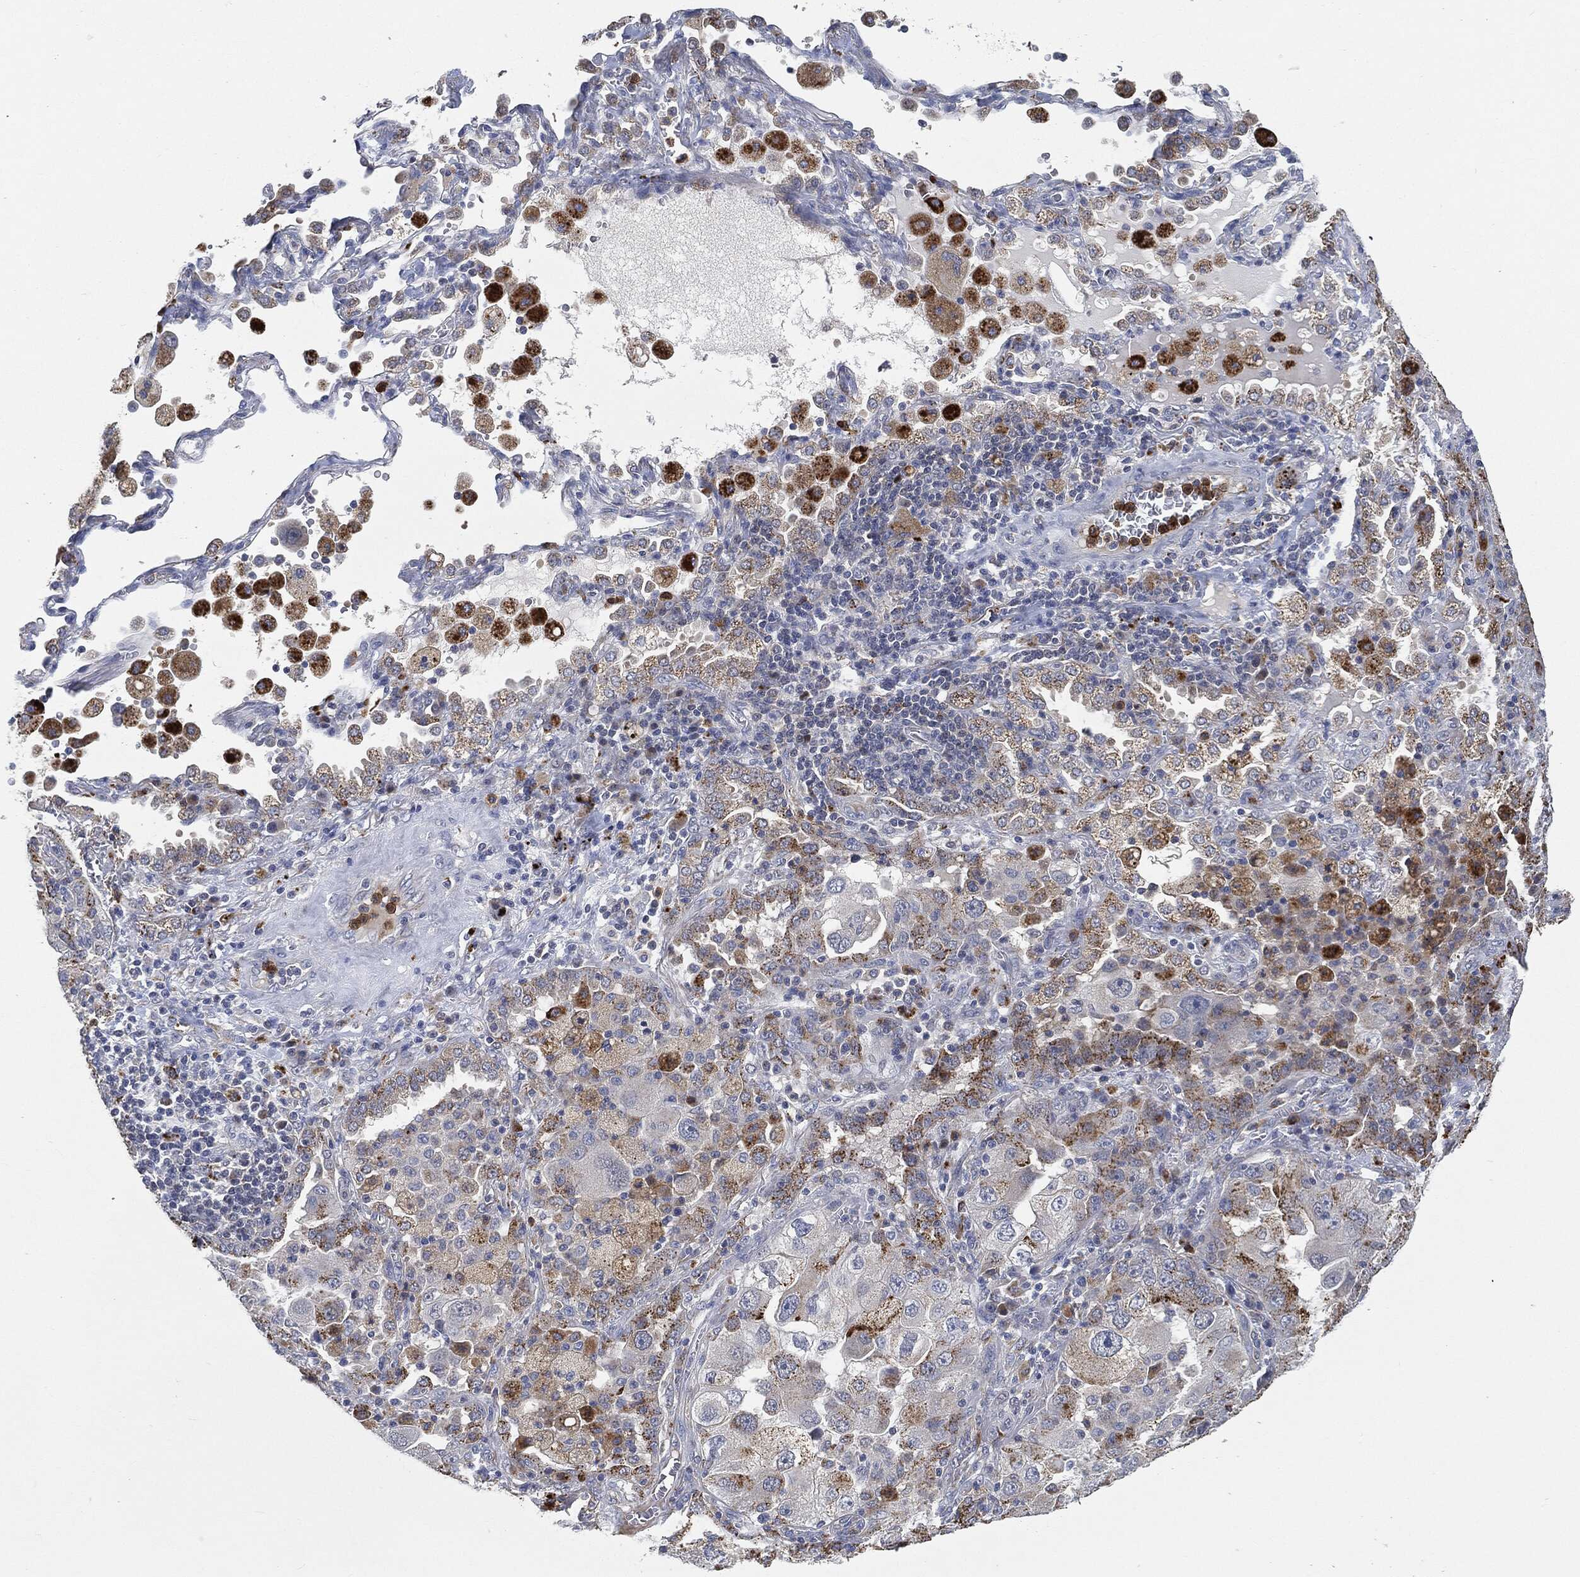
{"staining": {"intensity": "strong", "quantity": "25%-75%", "location": "cytoplasmic/membranous"}, "tissue": "lung cancer", "cell_type": "Tumor cells", "image_type": "cancer", "snomed": [{"axis": "morphology", "description": "Adenocarcinoma, NOS"}, {"axis": "topography", "description": "Lung"}], "caption": "Lung cancer stained for a protein (brown) shows strong cytoplasmic/membranous positive expression in approximately 25%-75% of tumor cells.", "gene": "VSIG4", "patient": {"sex": "female", "age": 61}}